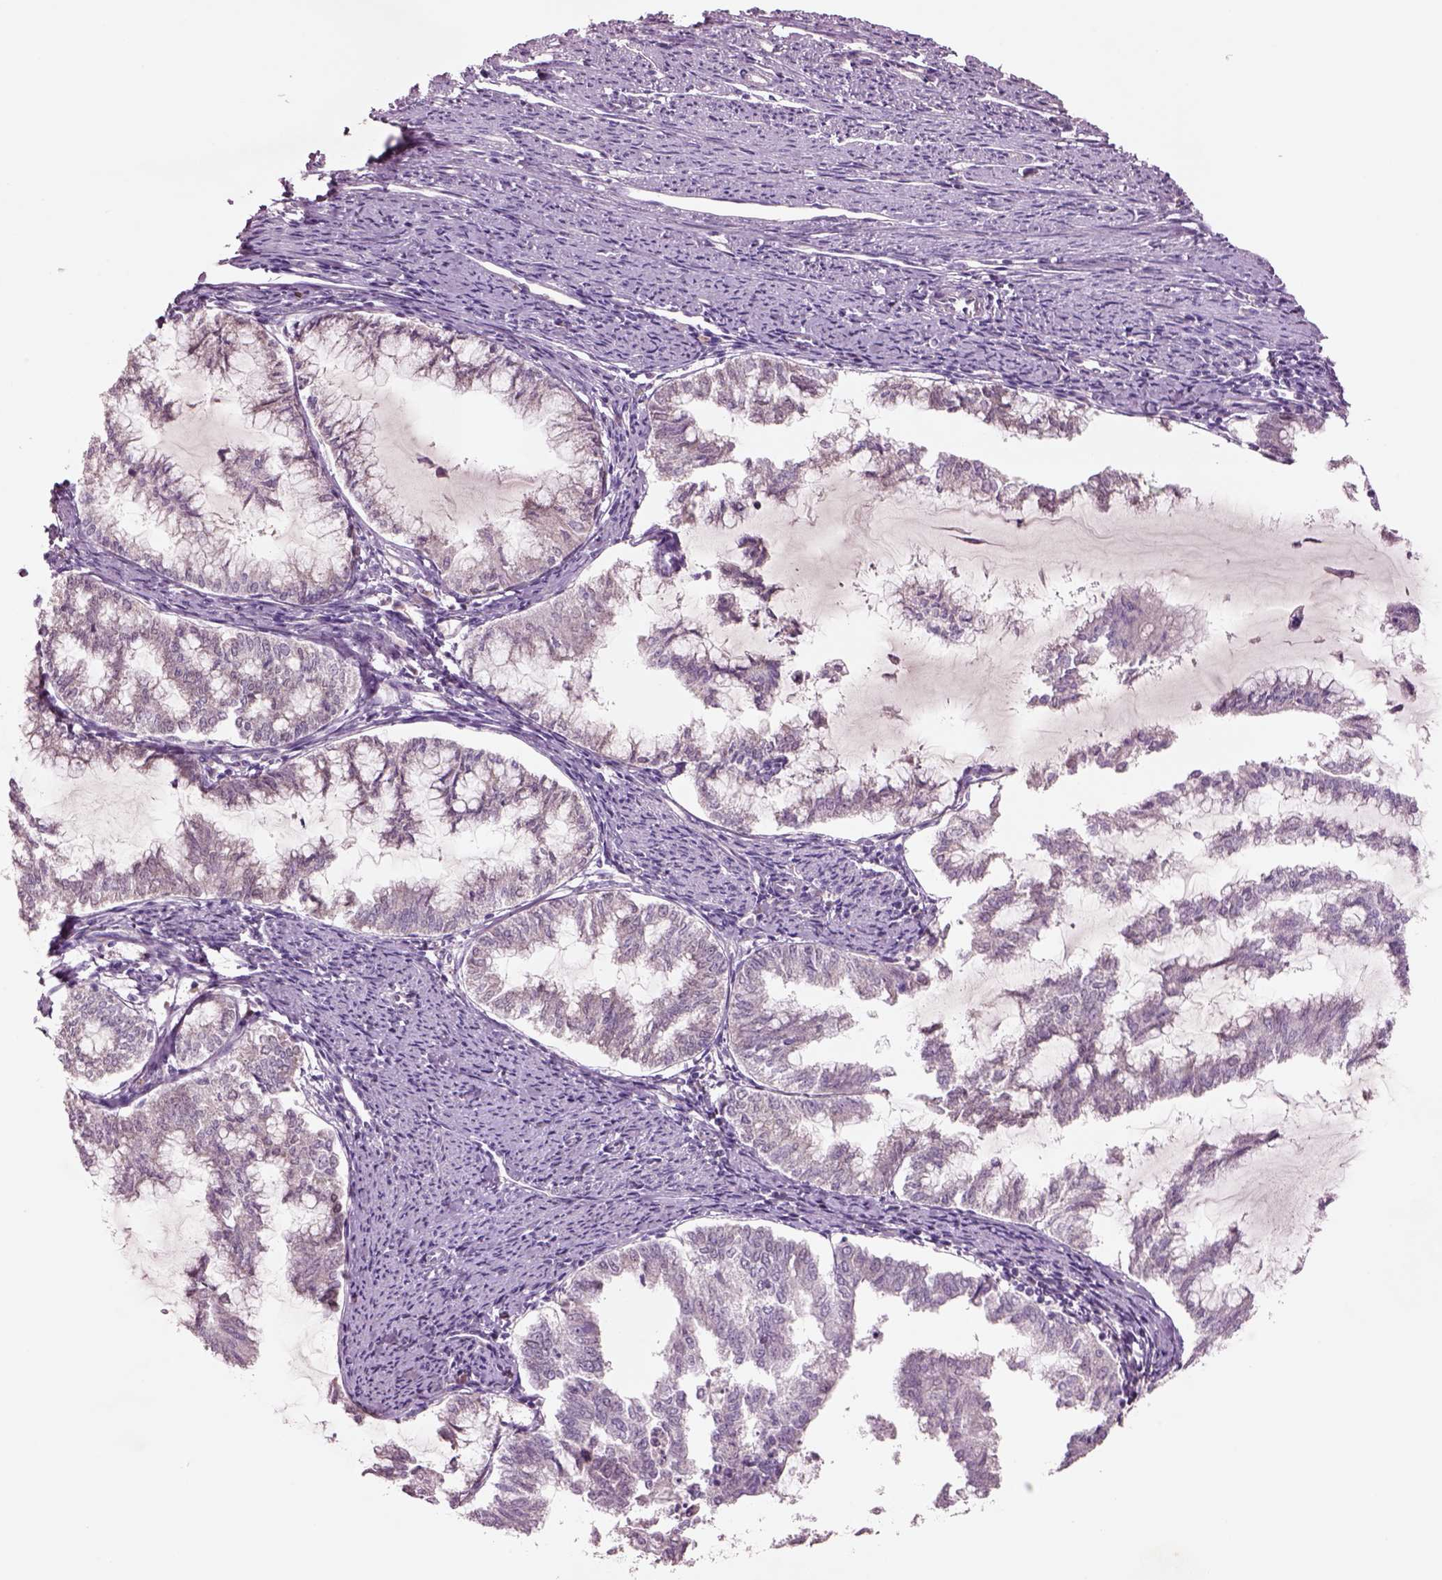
{"staining": {"intensity": "negative", "quantity": "none", "location": "none"}, "tissue": "endometrial cancer", "cell_type": "Tumor cells", "image_type": "cancer", "snomed": [{"axis": "morphology", "description": "Adenocarcinoma, NOS"}, {"axis": "topography", "description": "Endometrium"}], "caption": "DAB immunohistochemical staining of human endometrial adenocarcinoma shows no significant staining in tumor cells. Nuclei are stained in blue.", "gene": "DUOXA2", "patient": {"sex": "female", "age": 79}}